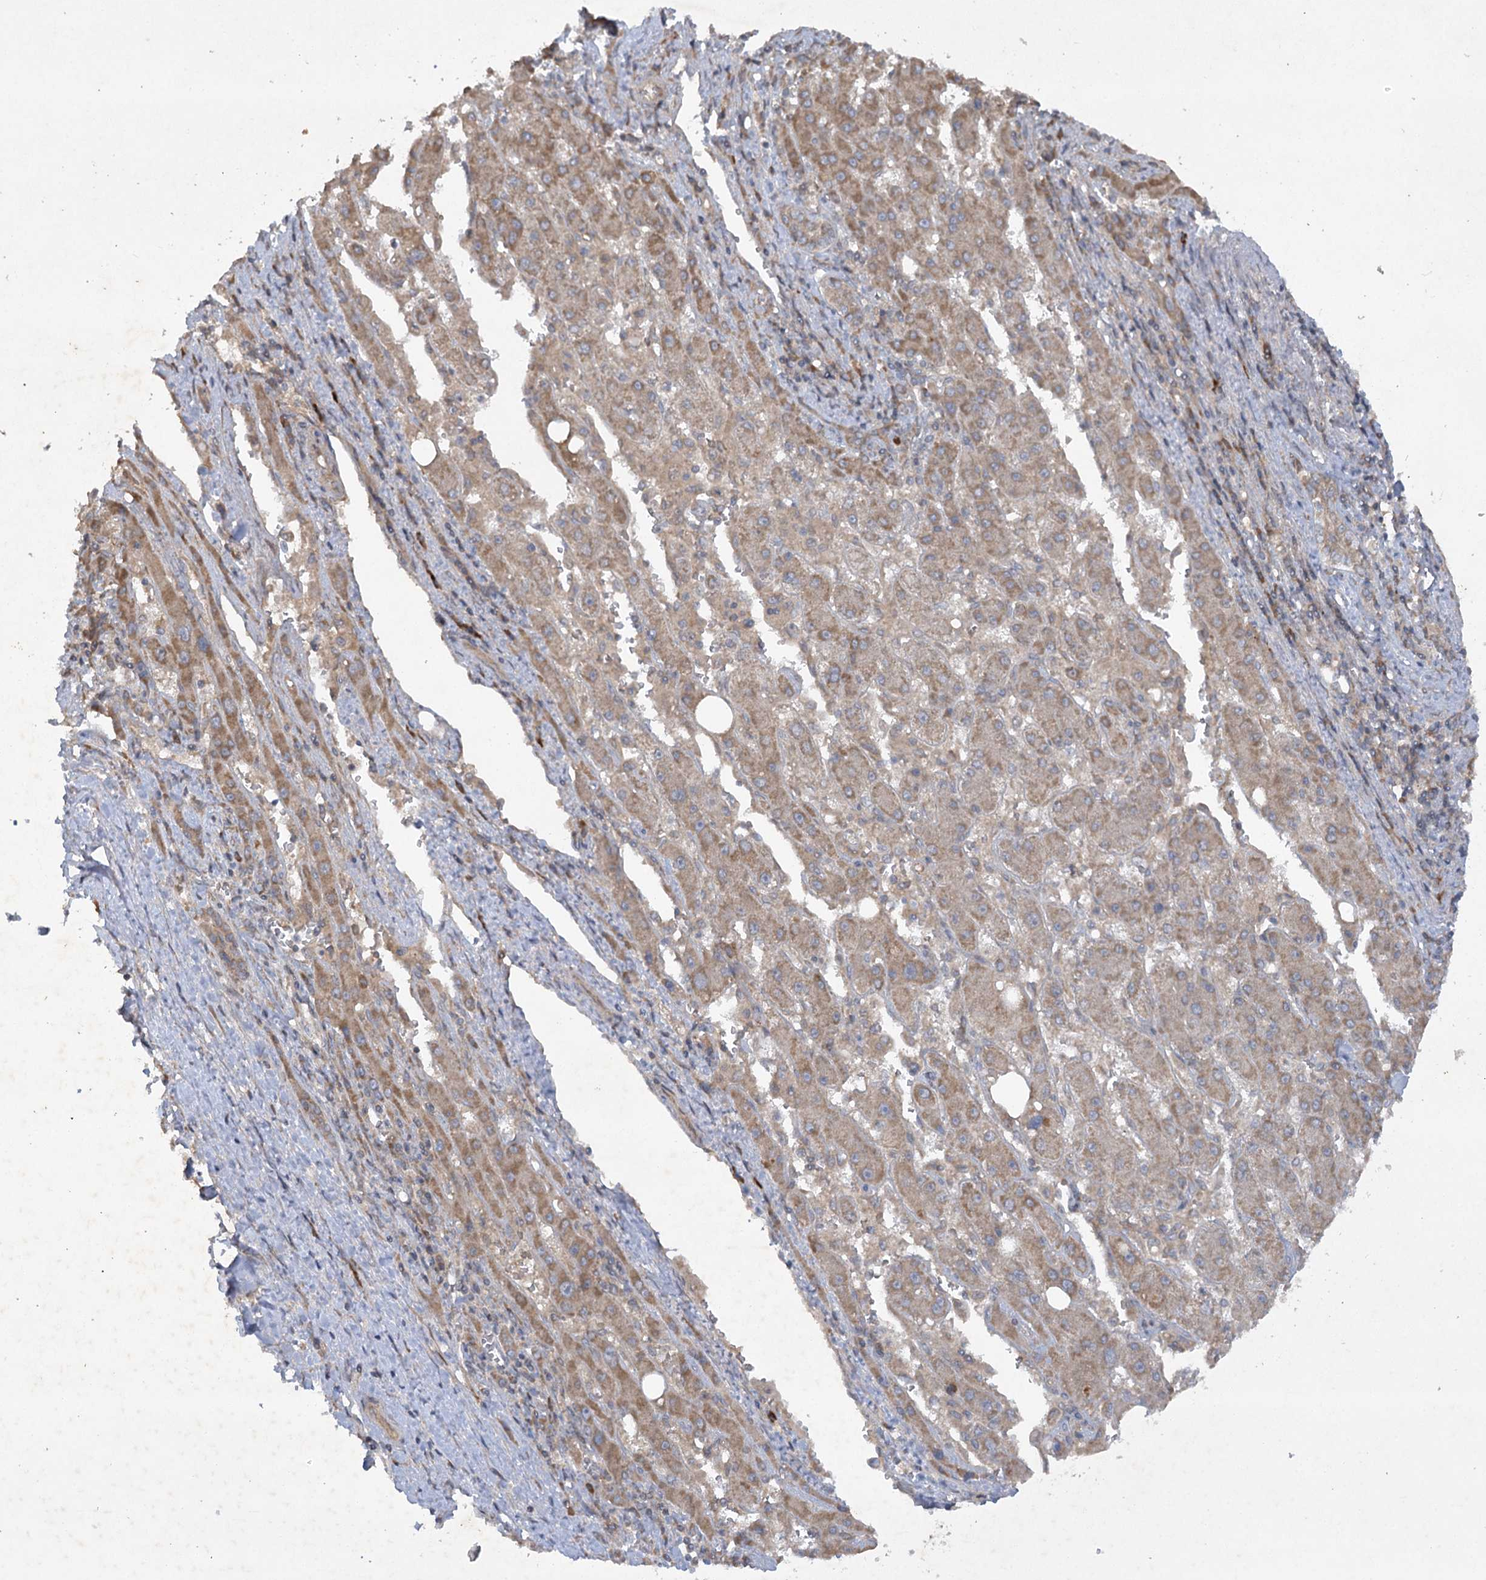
{"staining": {"intensity": "moderate", "quantity": ">75%", "location": "cytoplasmic/membranous"}, "tissue": "liver cancer", "cell_type": "Tumor cells", "image_type": "cancer", "snomed": [{"axis": "morphology", "description": "Carcinoma, Hepatocellular, NOS"}, {"axis": "topography", "description": "Liver"}], "caption": "A brown stain highlights moderate cytoplasmic/membranous expression of a protein in human hepatocellular carcinoma (liver) tumor cells.", "gene": "TRAF3IP1", "patient": {"sex": "female", "age": 73}}